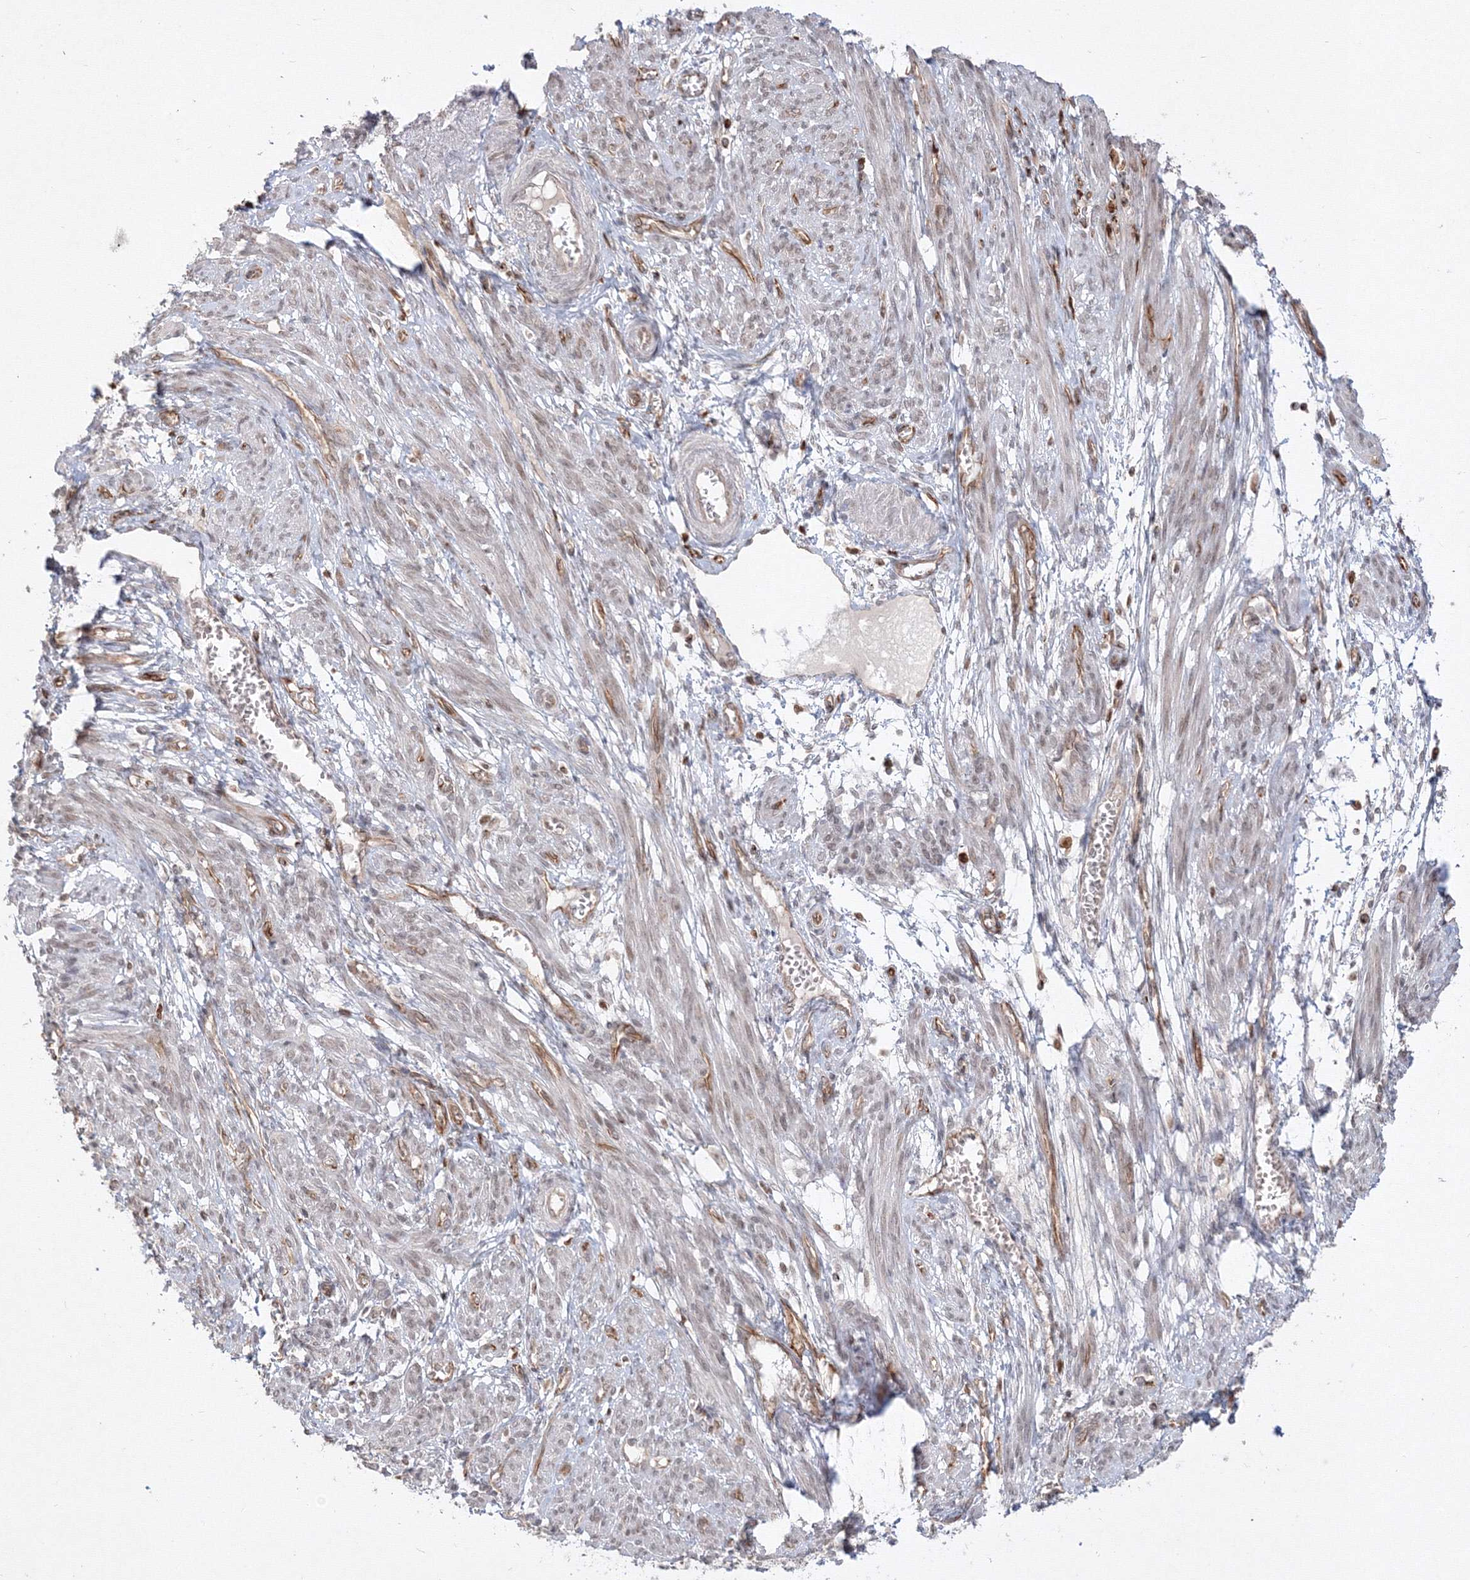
{"staining": {"intensity": "weak", "quantity": "25%-75%", "location": "nuclear"}, "tissue": "smooth muscle", "cell_type": "Smooth muscle cells", "image_type": "normal", "snomed": [{"axis": "morphology", "description": "Normal tissue, NOS"}, {"axis": "topography", "description": "Smooth muscle"}], "caption": "Smooth muscle cells show low levels of weak nuclear positivity in about 25%-75% of cells in normal human smooth muscle.", "gene": "TMEM50B", "patient": {"sex": "female", "age": 39}}